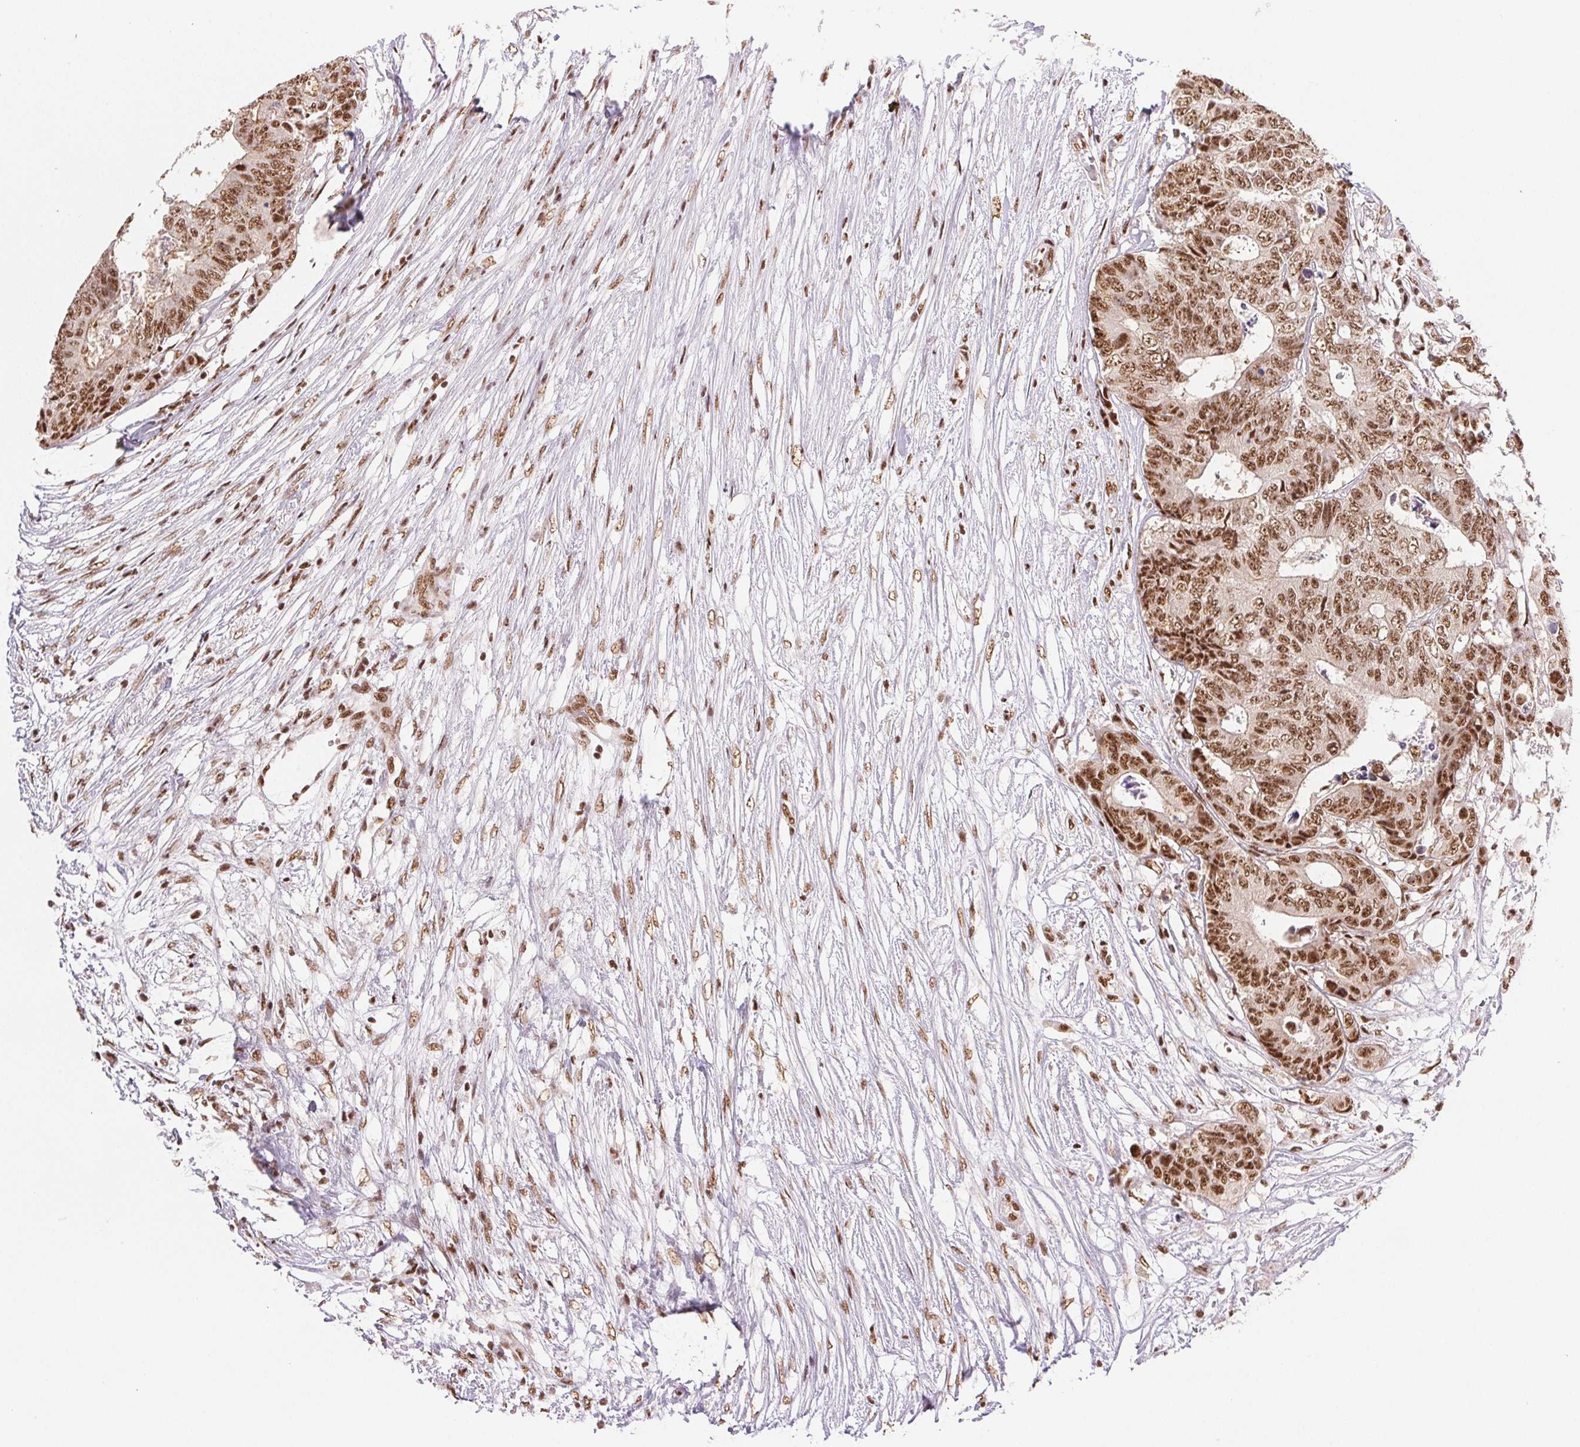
{"staining": {"intensity": "moderate", "quantity": ">75%", "location": "nuclear"}, "tissue": "colorectal cancer", "cell_type": "Tumor cells", "image_type": "cancer", "snomed": [{"axis": "morphology", "description": "Adenocarcinoma, NOS"}, {"axis": "topography", "description": "Colon"}], "caption": "Immunohistochemistry (DAB) staining of adenocarcinoma (colorectal) demonstrates moderate nuclear protein positivity in about >75% of tumor cells. The staining was performed using DAB (3,3'-diaminobenzidine) to visualize the protein expression in brown, while the nuclei were stained in blue with hematoxylin (Magnification: 20x).", "gene": "IK", "patient": {"sex": "female", "age": 48}}